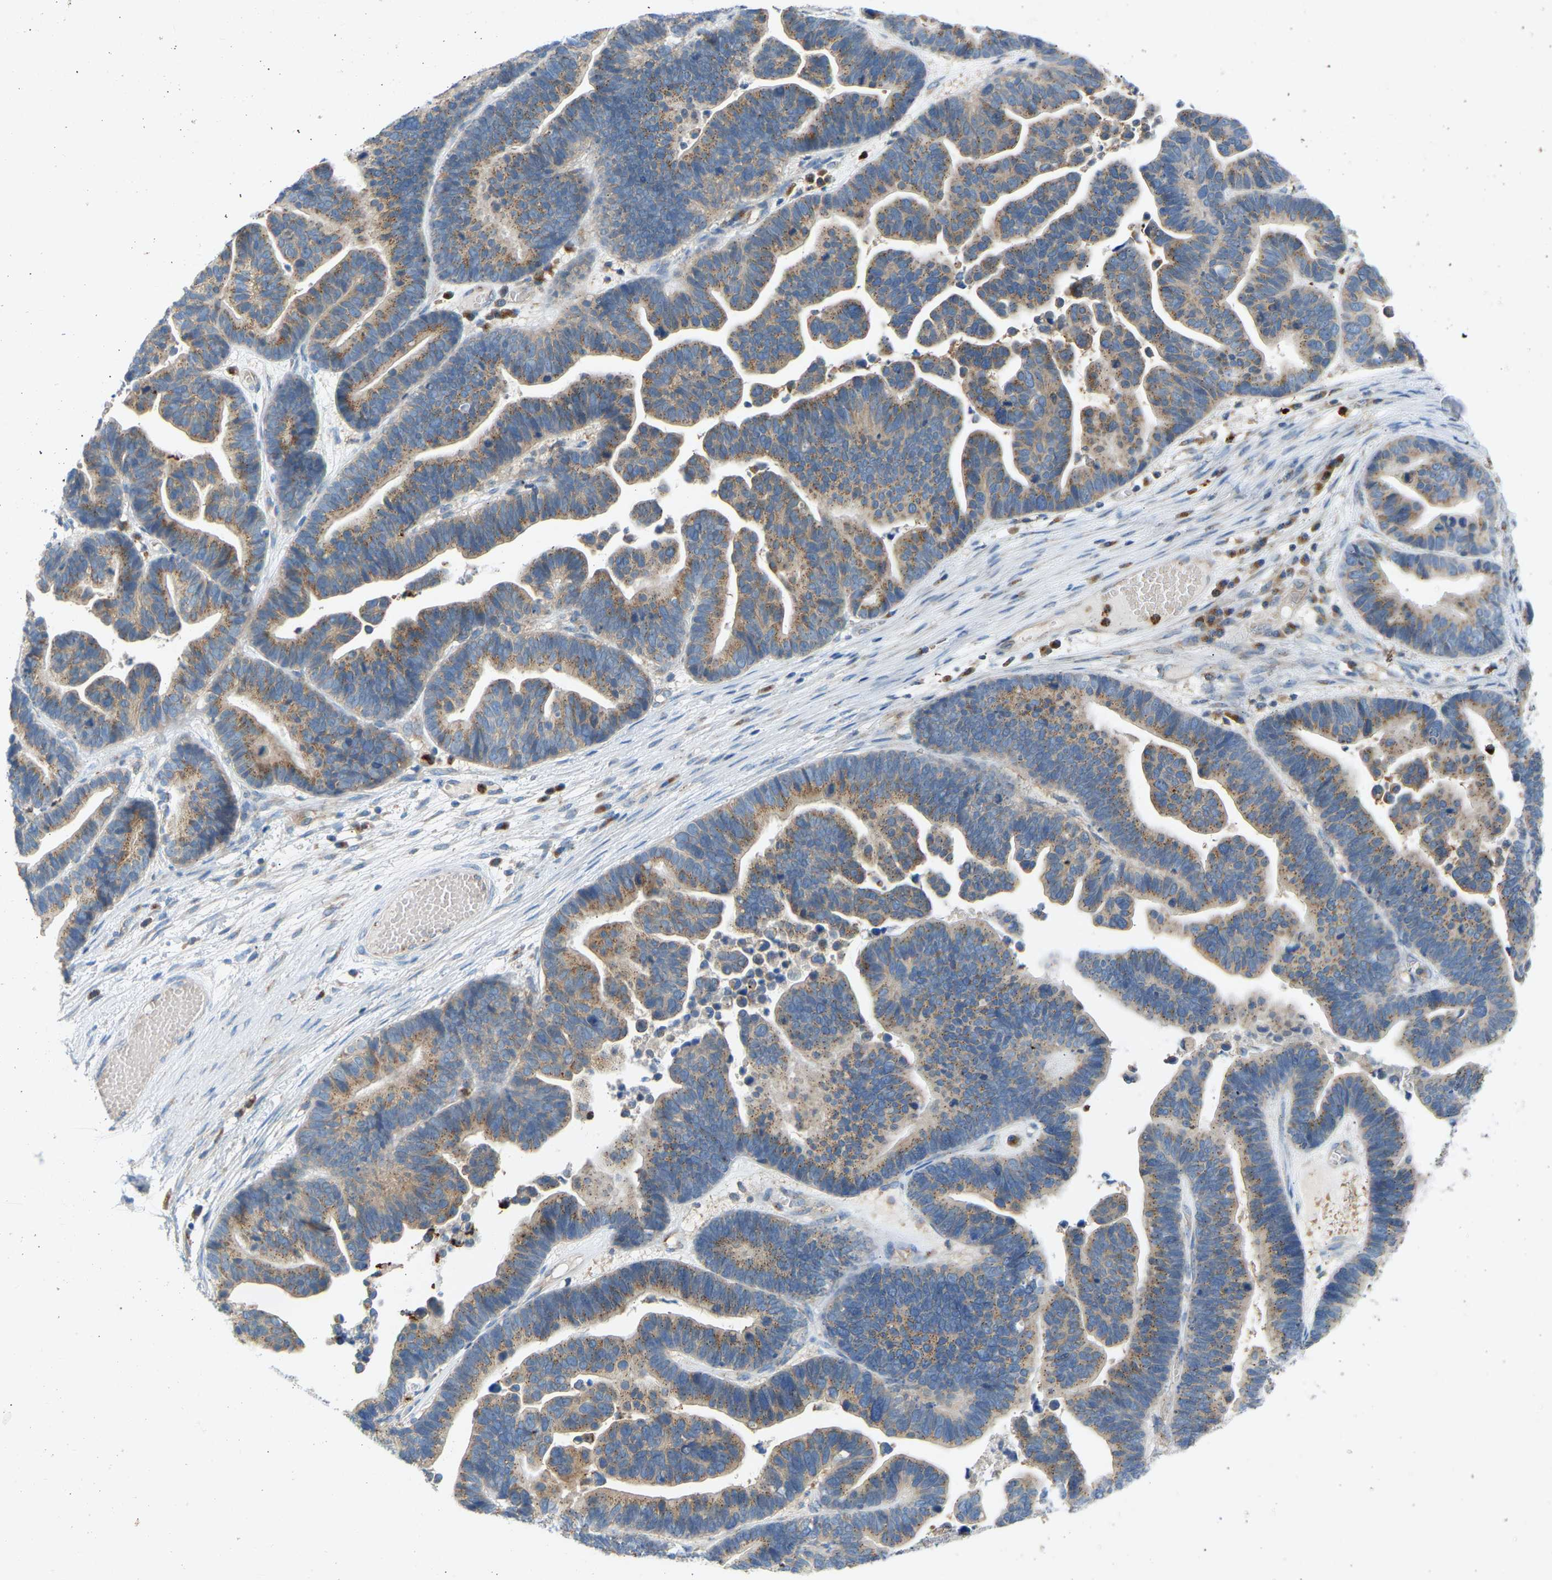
{"staining": {"intensity": "moderate", "quantity": ">75%", "location": "cytoplasmic/membranous"}, "tissue": "ovarian cancer", "cell_type": "Tumor cells", "image_type": "cancer", "snomed": [{"axis": "morphology", "description": "Cystadenocarcinoma, serous, NOS"}, {"axis": "topography", "description": "Ovary"}], "caption": "Immunohistochemical staining of serous cystadenocarcinoma (ovarian) shows medium levels of moderate cytoplasmic/membranous expression in about >75% of tumor cells.", "gene": "TRIM50", "patient": {"sex": "female", "age": 56}}